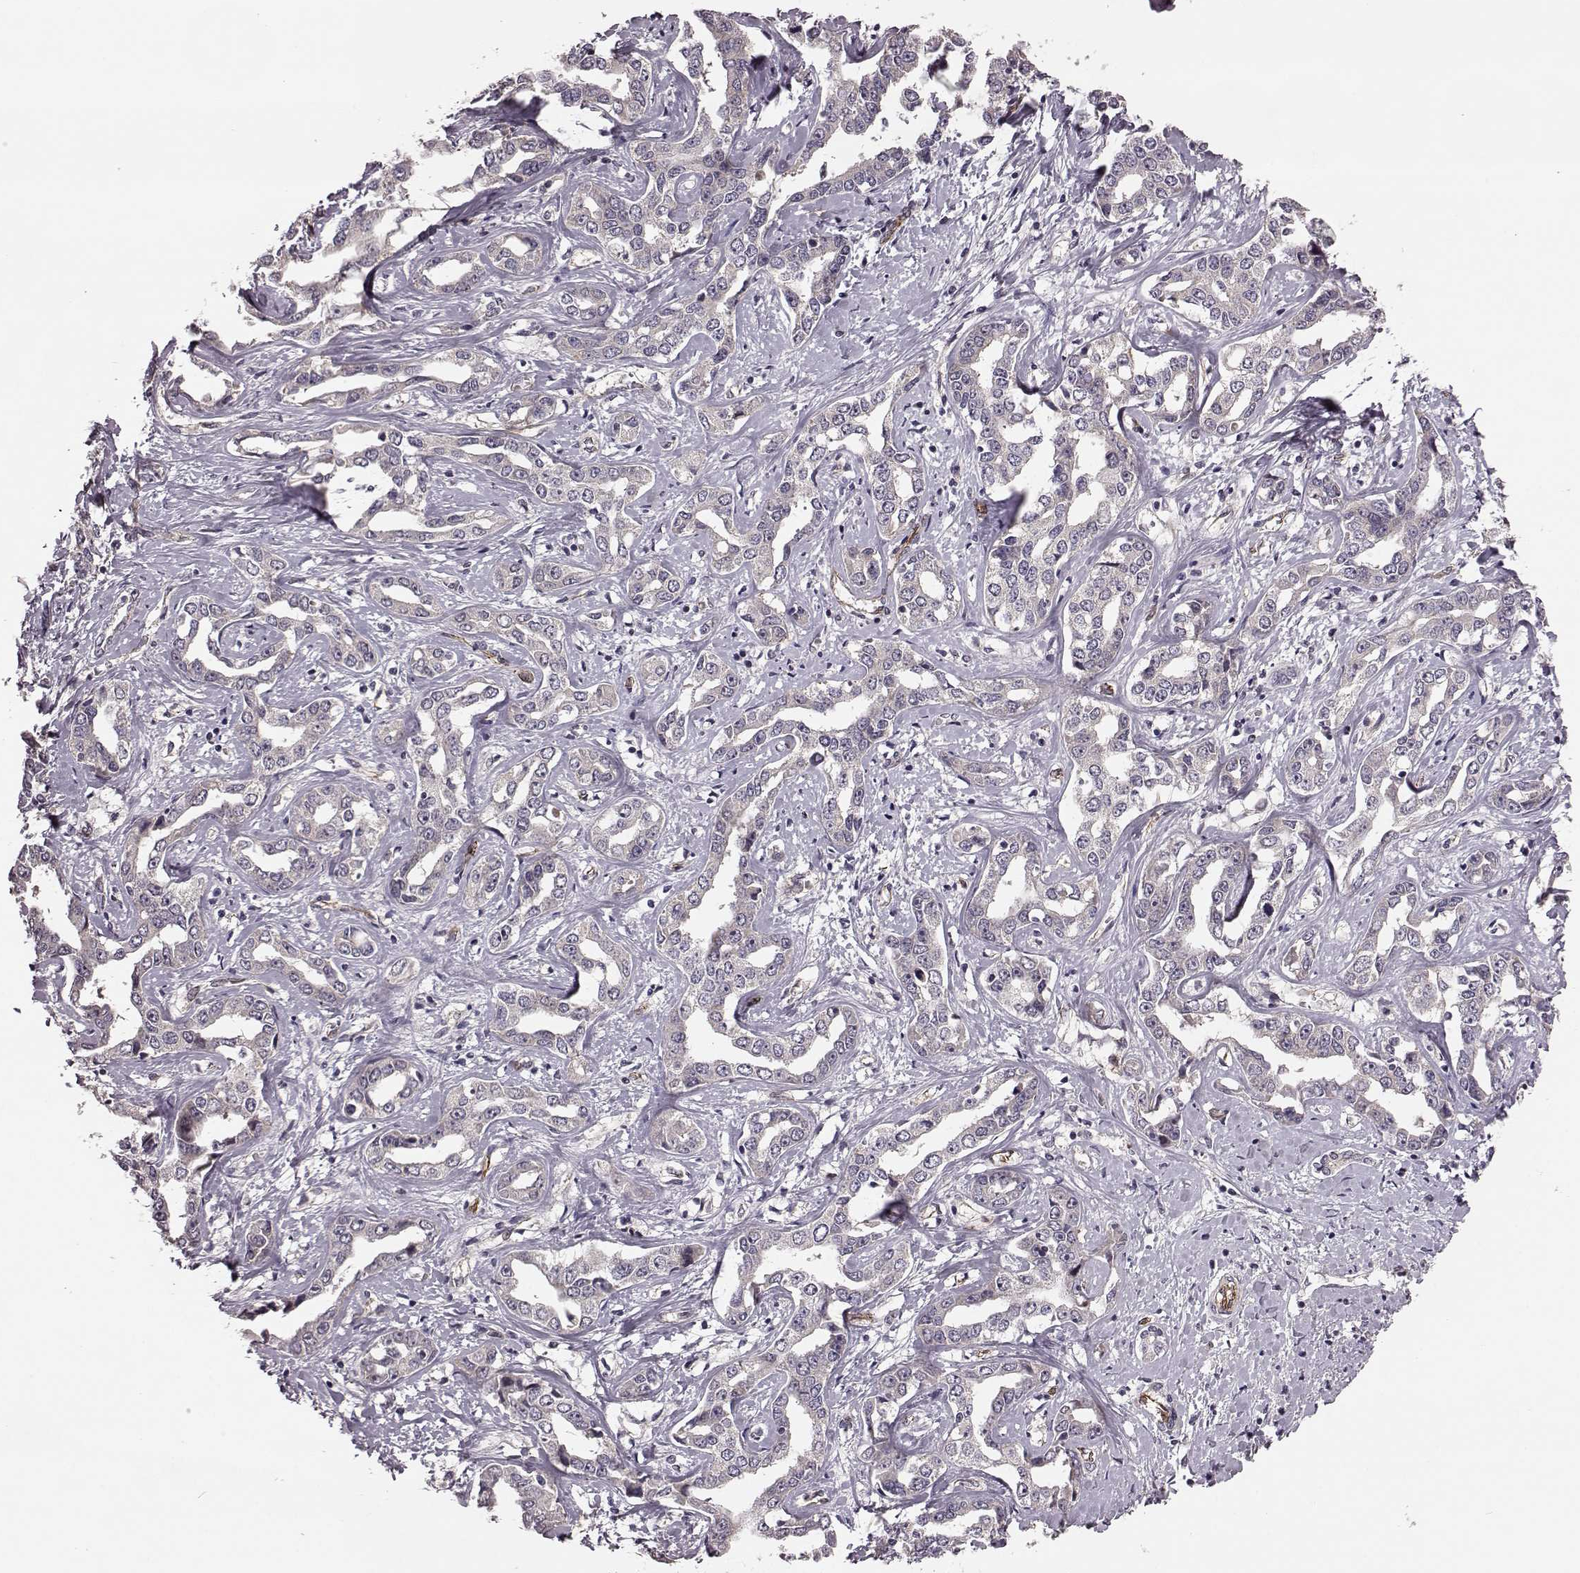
{"staining": {"intensity": "negative", "quantity": "none", "location": "none"}, "tissue": "liver cancer", "cell_type": "Tumor cells", "image_type": "cancer", "snomed": [{"axis": "morphology", "description": "Cholangiocarcinoma"}, {"axis": "topography", "description": "Liver"}], "caption": "Immunohistochemistry of liver cancer demonstrates no expression in tumor cells.", "gene": "SYNPO", "patient": {"sex": "male", "age": 59}}